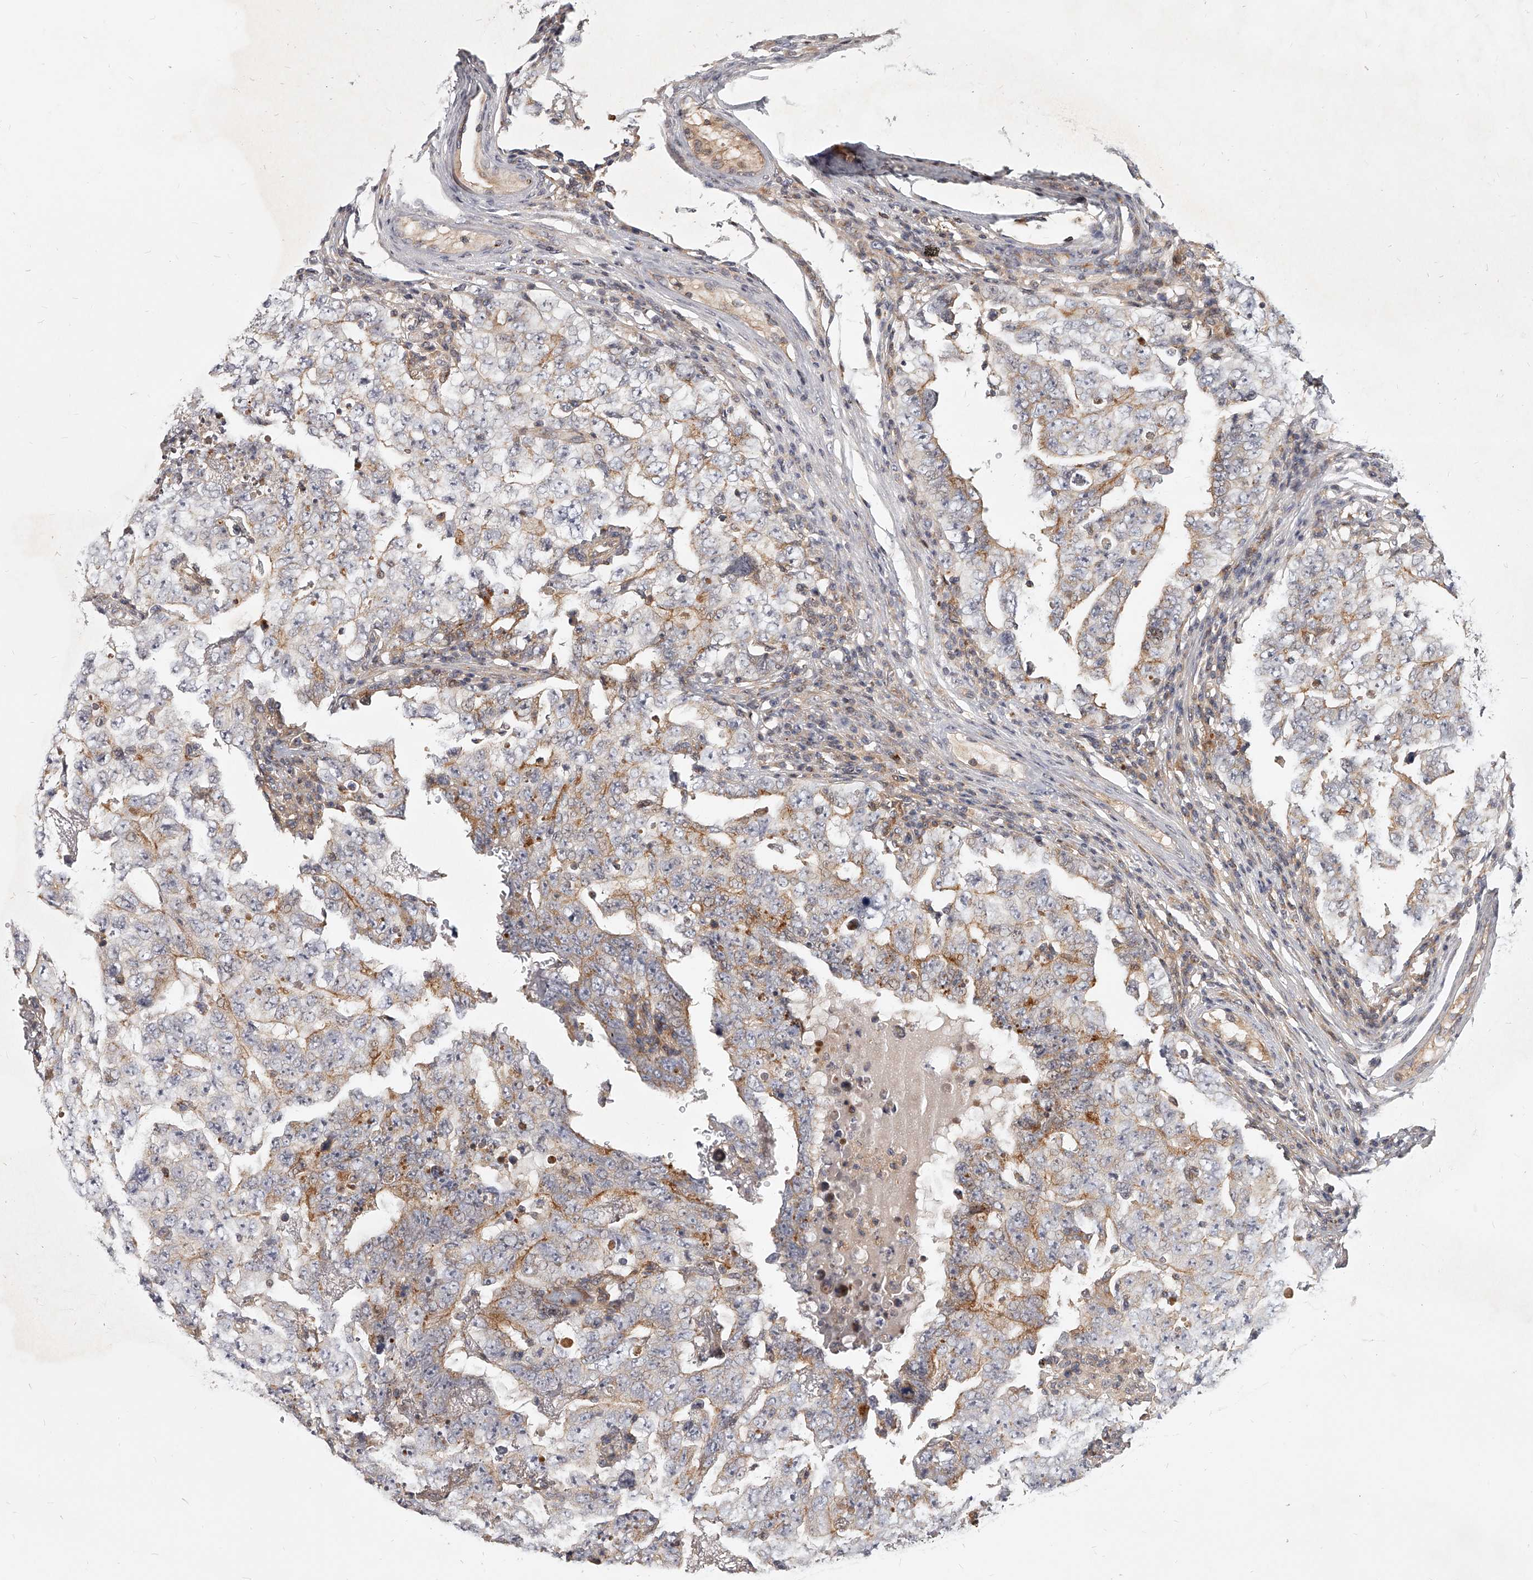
{"staining": {"intensity": "moderate", "quantity": "25%-75%", "location": "cytoplasmic/membranous"}, "tissue": "testis cancer", "cell_type": "Tumor cells", "image_type": "cancer", "snomed": [{"axis": "morphology", "description": "Carcinoma, Embryonal, NOS"}, {"axis": "topography", "description": "Testis"}], "caption": "Embryonal carcinoma (testis) stained for a protein displays moderate cytoplasmic/membranous positivity in tumor cells.", "gene": "SLC37A1", "patient": {"sex": "male", "age": 26}}